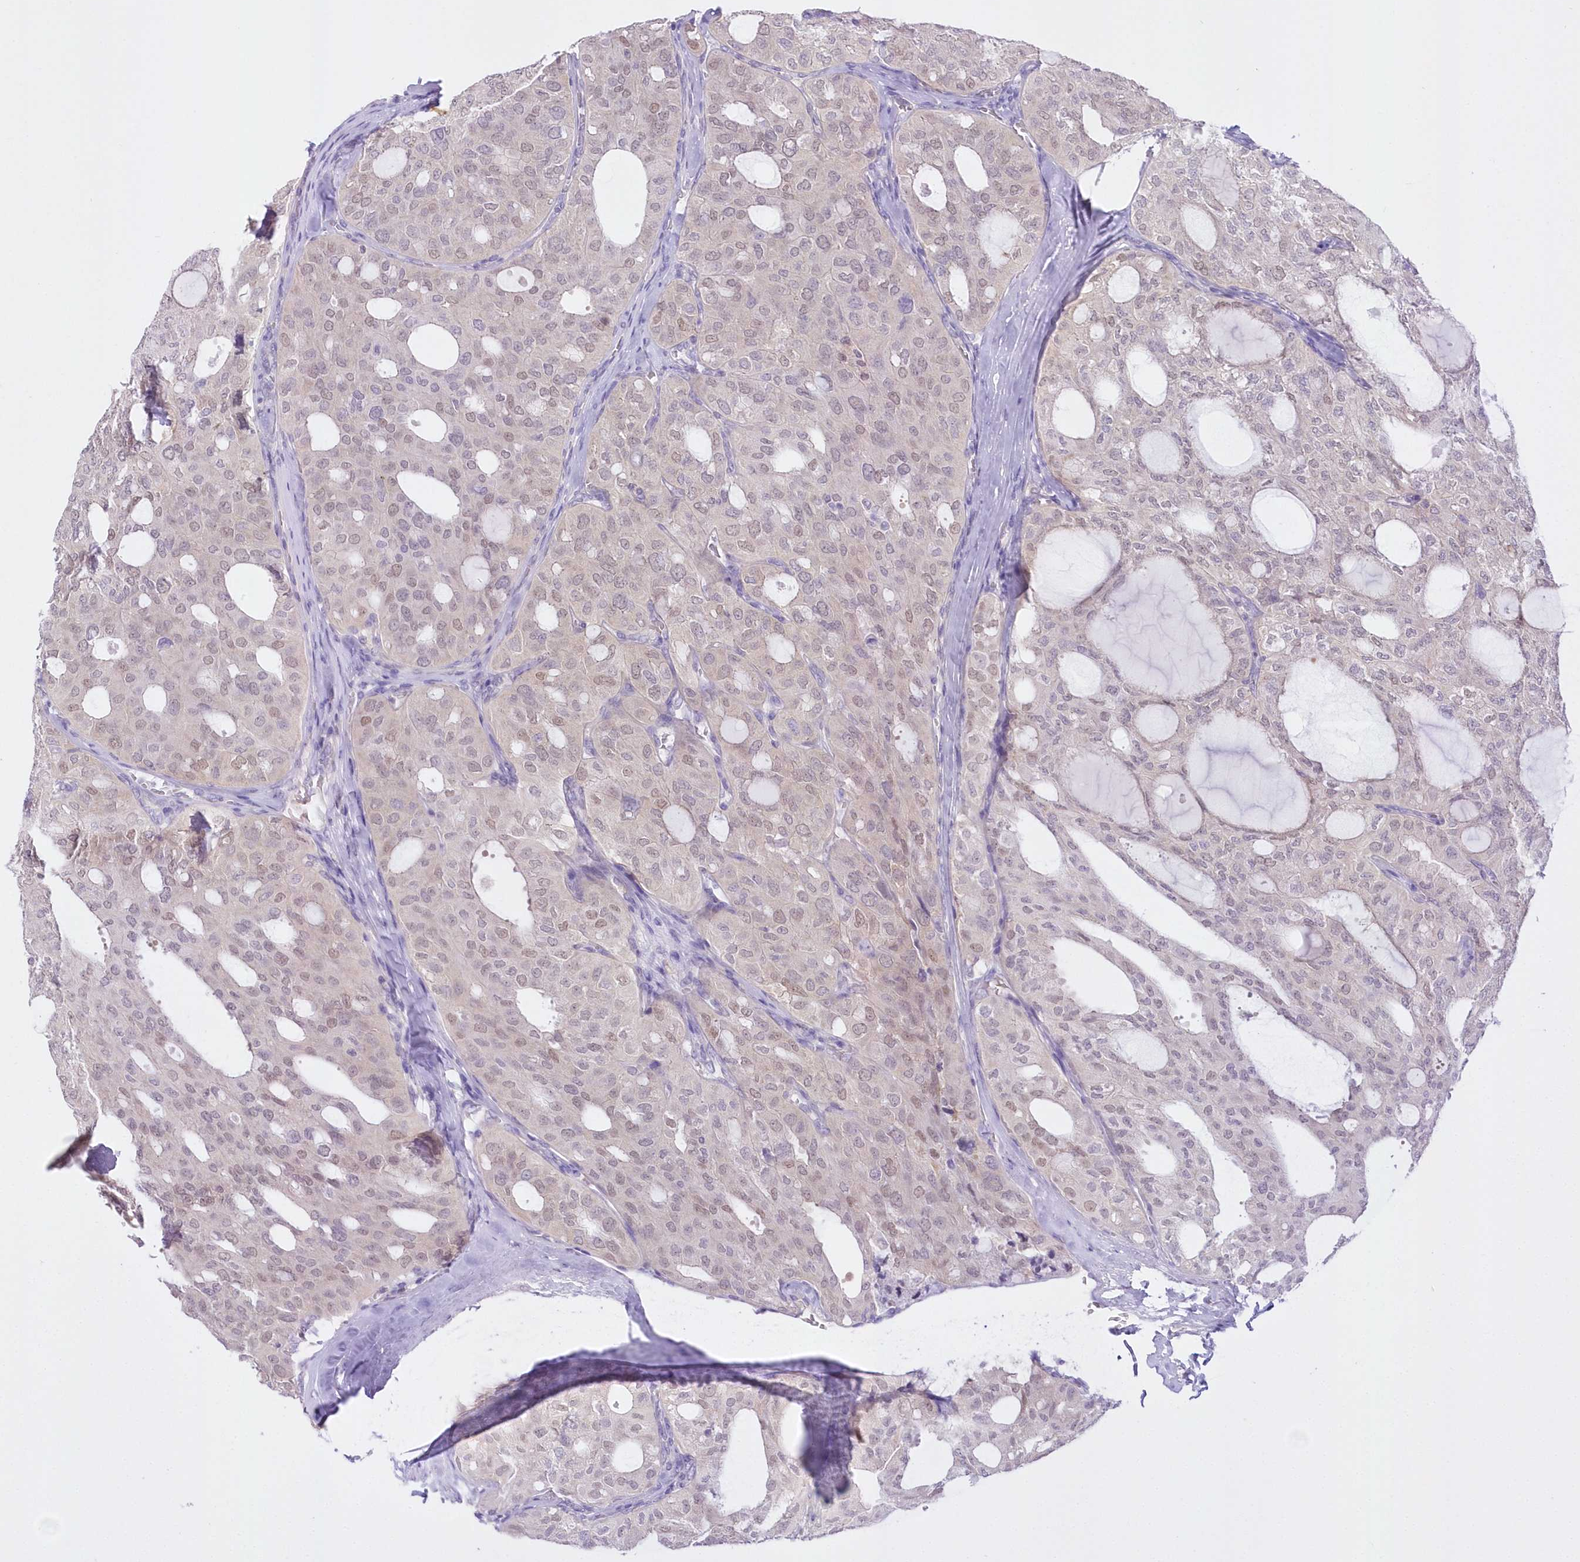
{"staining": {"intensity": "weak", "quantity": "<25%", "location": "nuclear"}, "tissue": "thyroid cancer", "cell_type": "Tumor cells", "image_type": "cancer", "snomed": [{"axis": "morphology", "description": "Follicular adenoma carcinoma, NOS"}, {"axis": "topography", "description": "Thyroid gland"}], "caption": "IHC of thyroid cancer reveals no staining in tumor cells. (IHC, brightfield microscopy, high magnification).", "gene": "UBA6", "patient": {"sex": "male", "age": 75}}